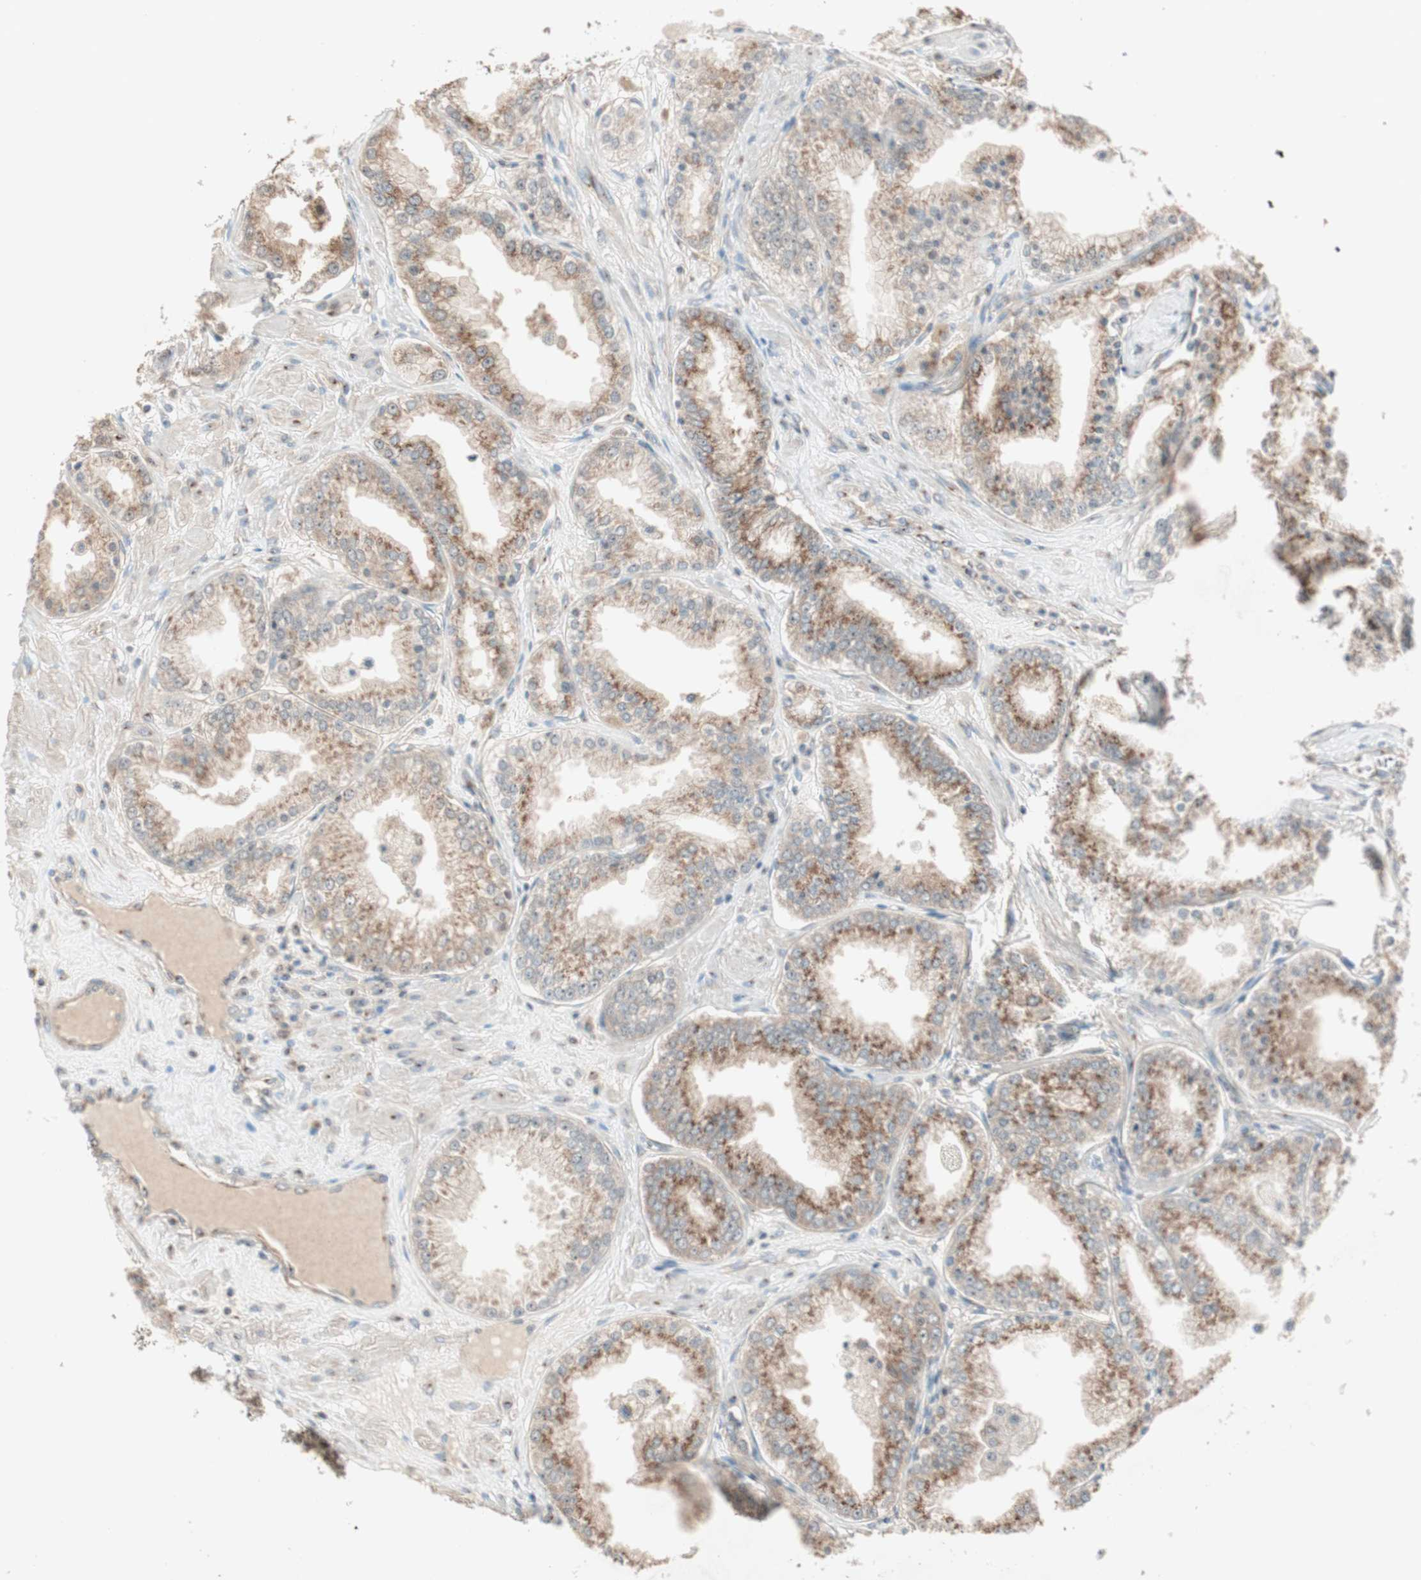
{"staining": {"intensity": "moderate", "quantity": ">75%", "location": "cytoplasmic/membranous"}, "tissue": "prostate cancer", "cell_type": "Tumor cells", "image_type": "cancer", "snomed": [{"axis": "morphology", "description": "Adenocarcinoma, High grade"}, {"axis": "topography", "description": "Prostate"}], "caption": "Prostate cancer stained with DAB (3,3'-diaminobenzidine) immunohistochemistry displays medium levels of moderate cytoplasmic/membranous expression in approximately >75% of tumor cells.", "gene": "SEC16A", "patient": {"sex": "male", "age": 61}}